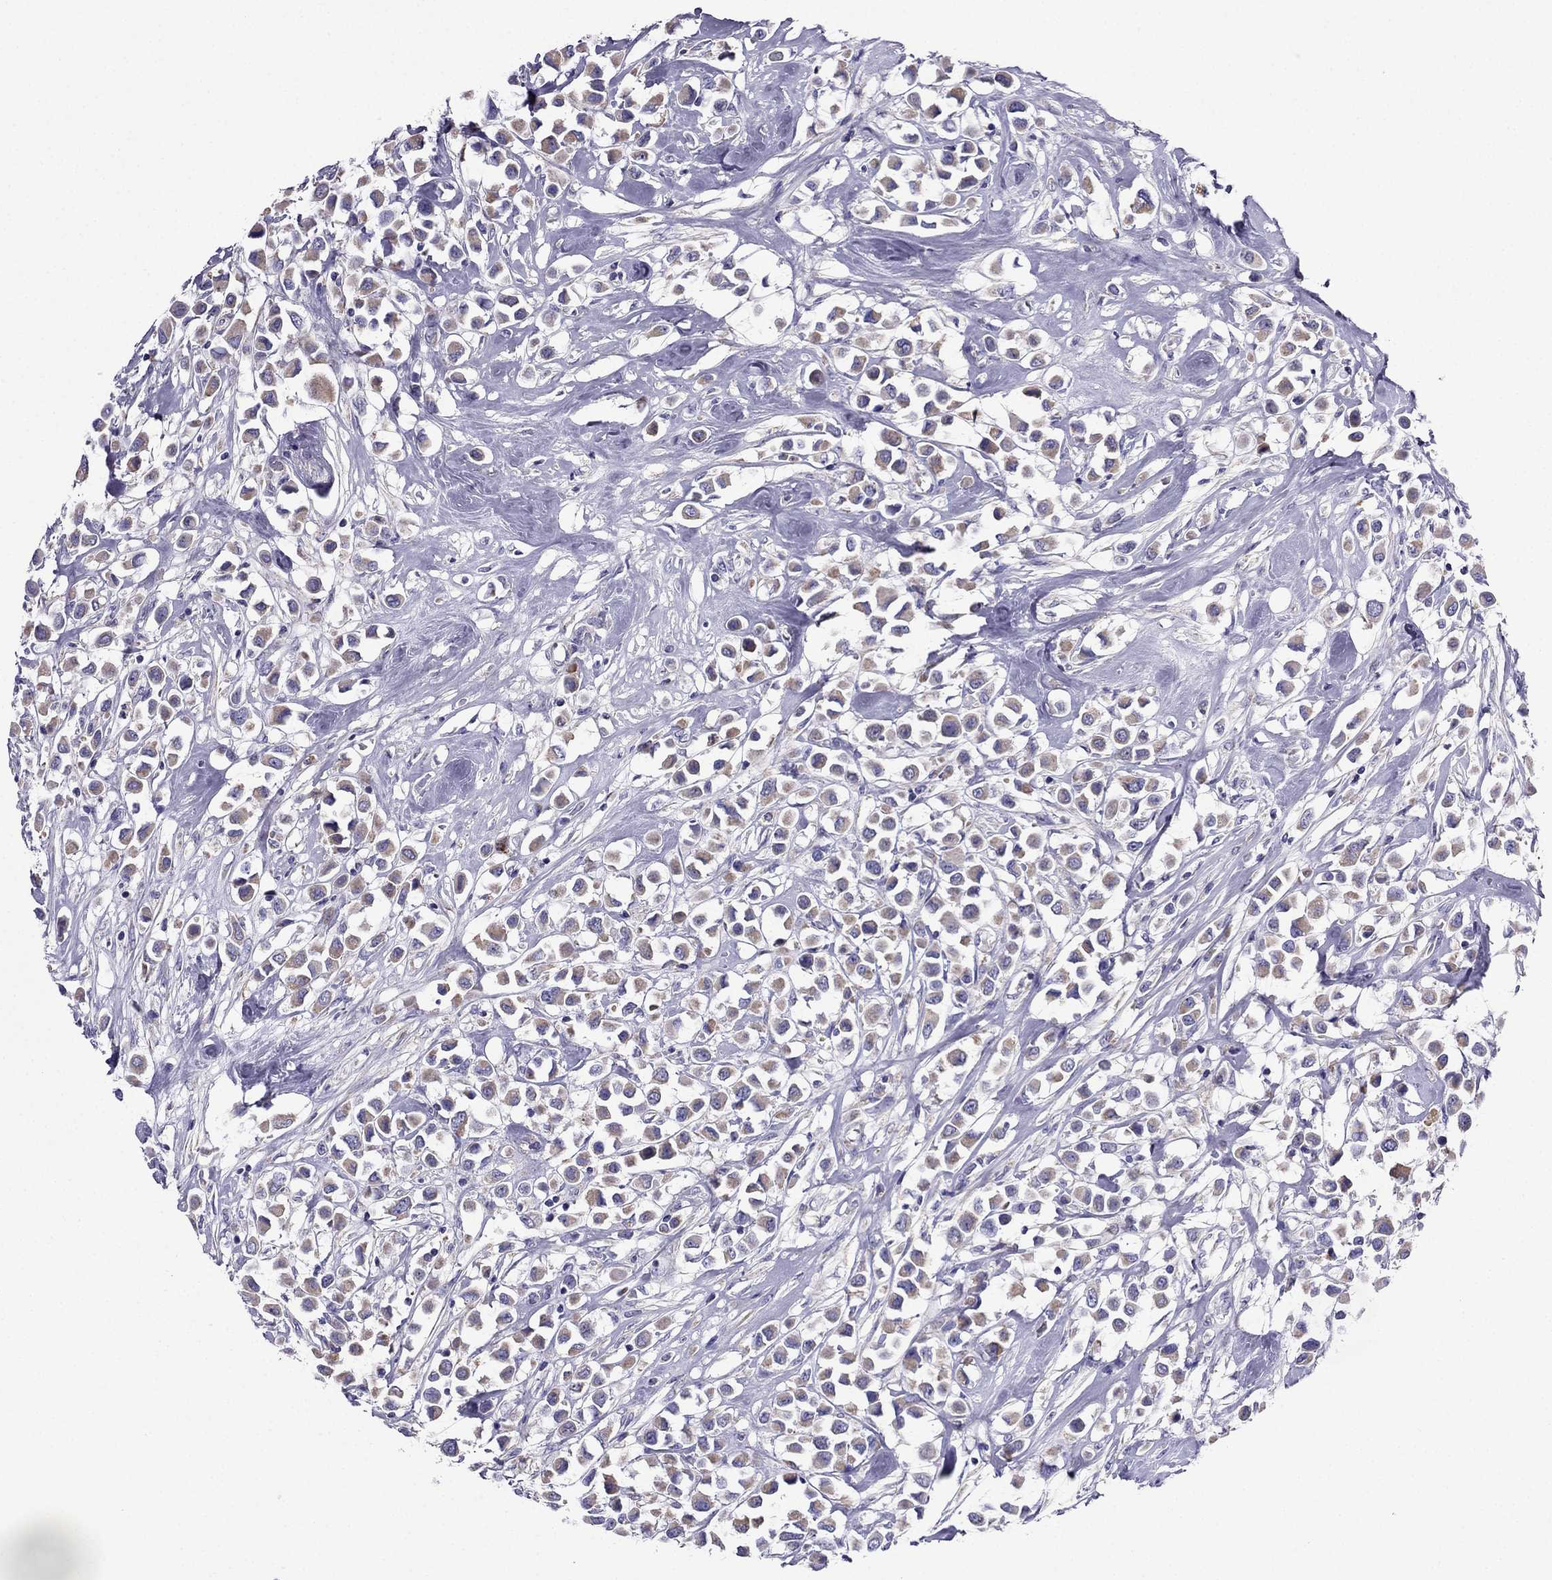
{"staining": {"intensity": "weak", "quantity": ">75%", "location": "cytoplasmic/membranous"}, "tissue": "breast cancer", "cell_type": "Tumor cells", "image_type": "cancer", "snomed": [{"axis": "morphology", "description": "Duct carcinoma"}, {"axis": "topography", "description": "Breast"}], "caption": "Tumor cells exhibit weak cytoplasmic/membranous positivity in about >75% of cells in breast cancer (infiltrating ductal carcinoma).", "gene": "DSC1", "patient": {"sex": "female", "age": 61}}